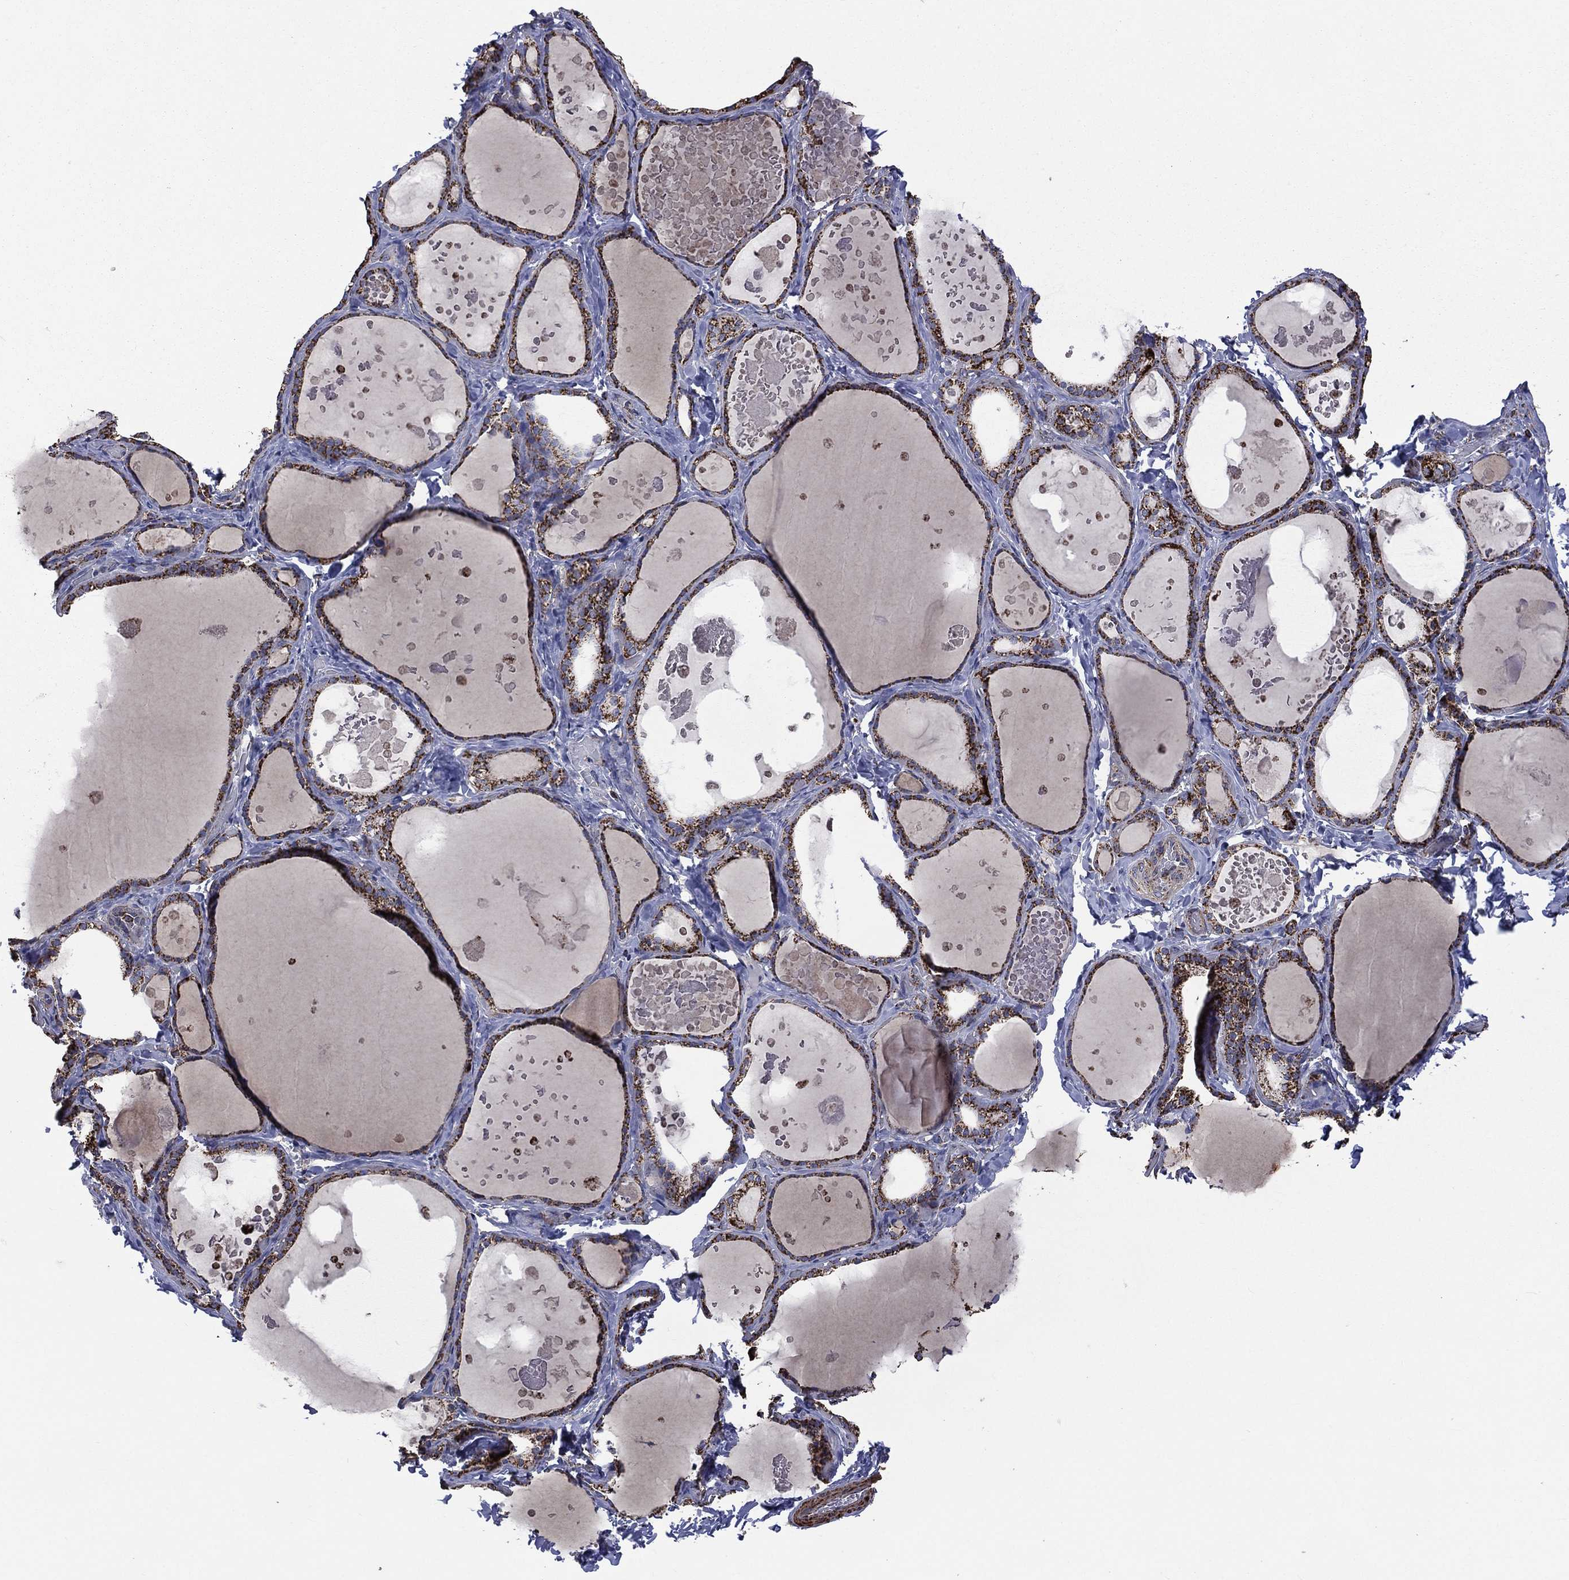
{"staining": {"intensity": "strong", "quantity": ">75%", "location": "cytoplasmic/membranous"}, "tissue": "thyroid gland", "cell_type": "Glandular cells", "image_type": "normal", "snomed": [{"axis": "morphology", "description": "Normal tissue, NOS"}, {"axis": "topography", "description": "Thyroid gland"}], "caption": "Immunohistochemistry (IHC) of normal human thyroid gland shows high levels of strong cytoplasmic/membranous staining in about >75% of glandular cells.", "gene": "GOT2", "patient": {"sex": "female", "age": 56}}